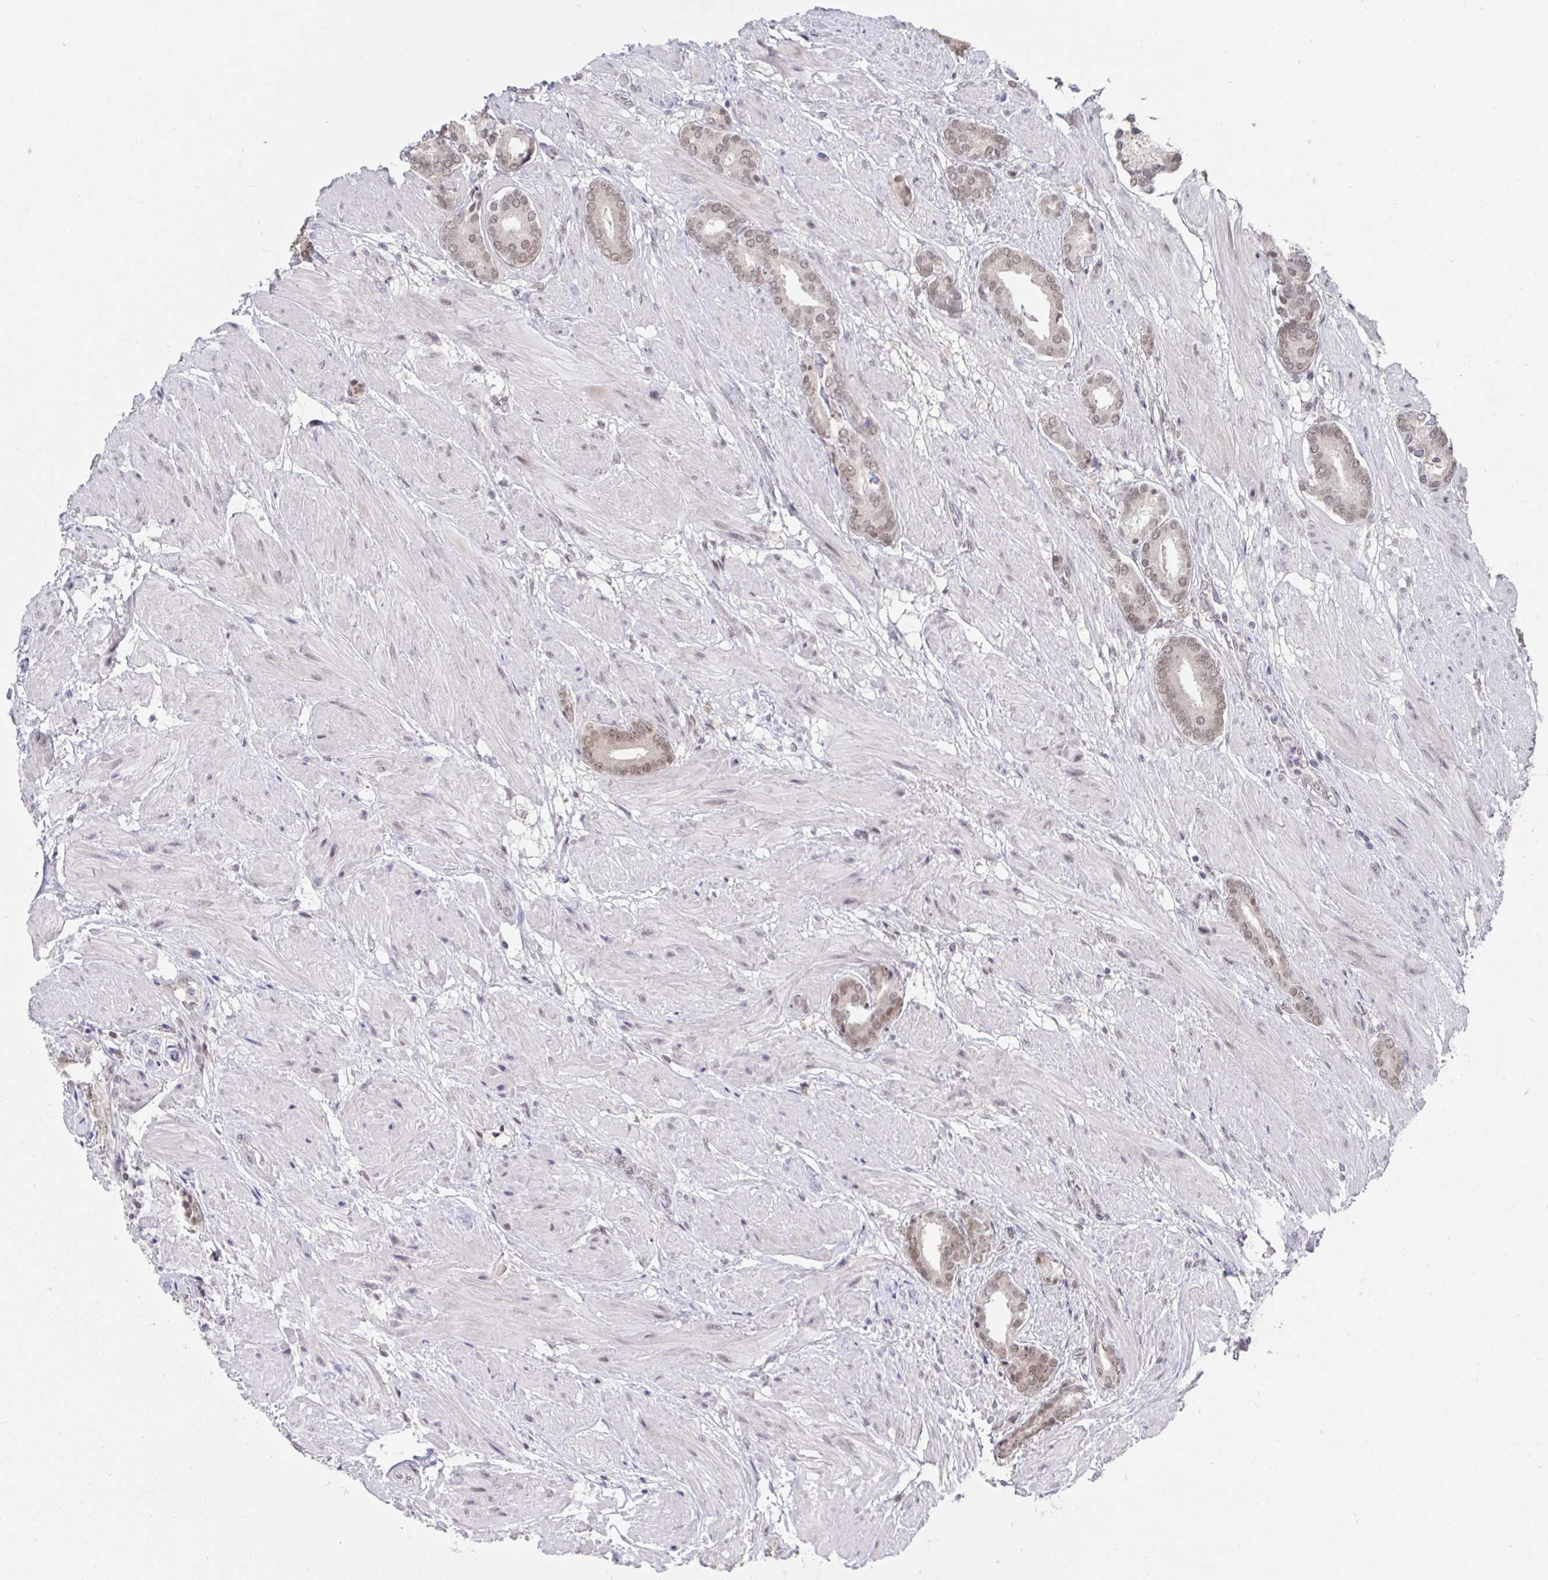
{"staining": {"intensity": "moderate", "quantity": ">75%", "location": "nuclear"}, "tissue": "prostate cancer", "cell_type": "Tumor cells", "image_type": "cancer", "snomed": [{"axis": "morphology", "description": "Adenocarcinoma, High grade"}, {"axis": "topography", "description": "Prostate"}], "caption": "The histopathology image reveals immunohistochemical staining of adenocarcinoma (high-grade) (prostate). There is moderate nuclear staining is appreciated in about >75% of tumor cells.", "gene": "JMJD1C", "patient": {"sex": "male", "age": 56}}